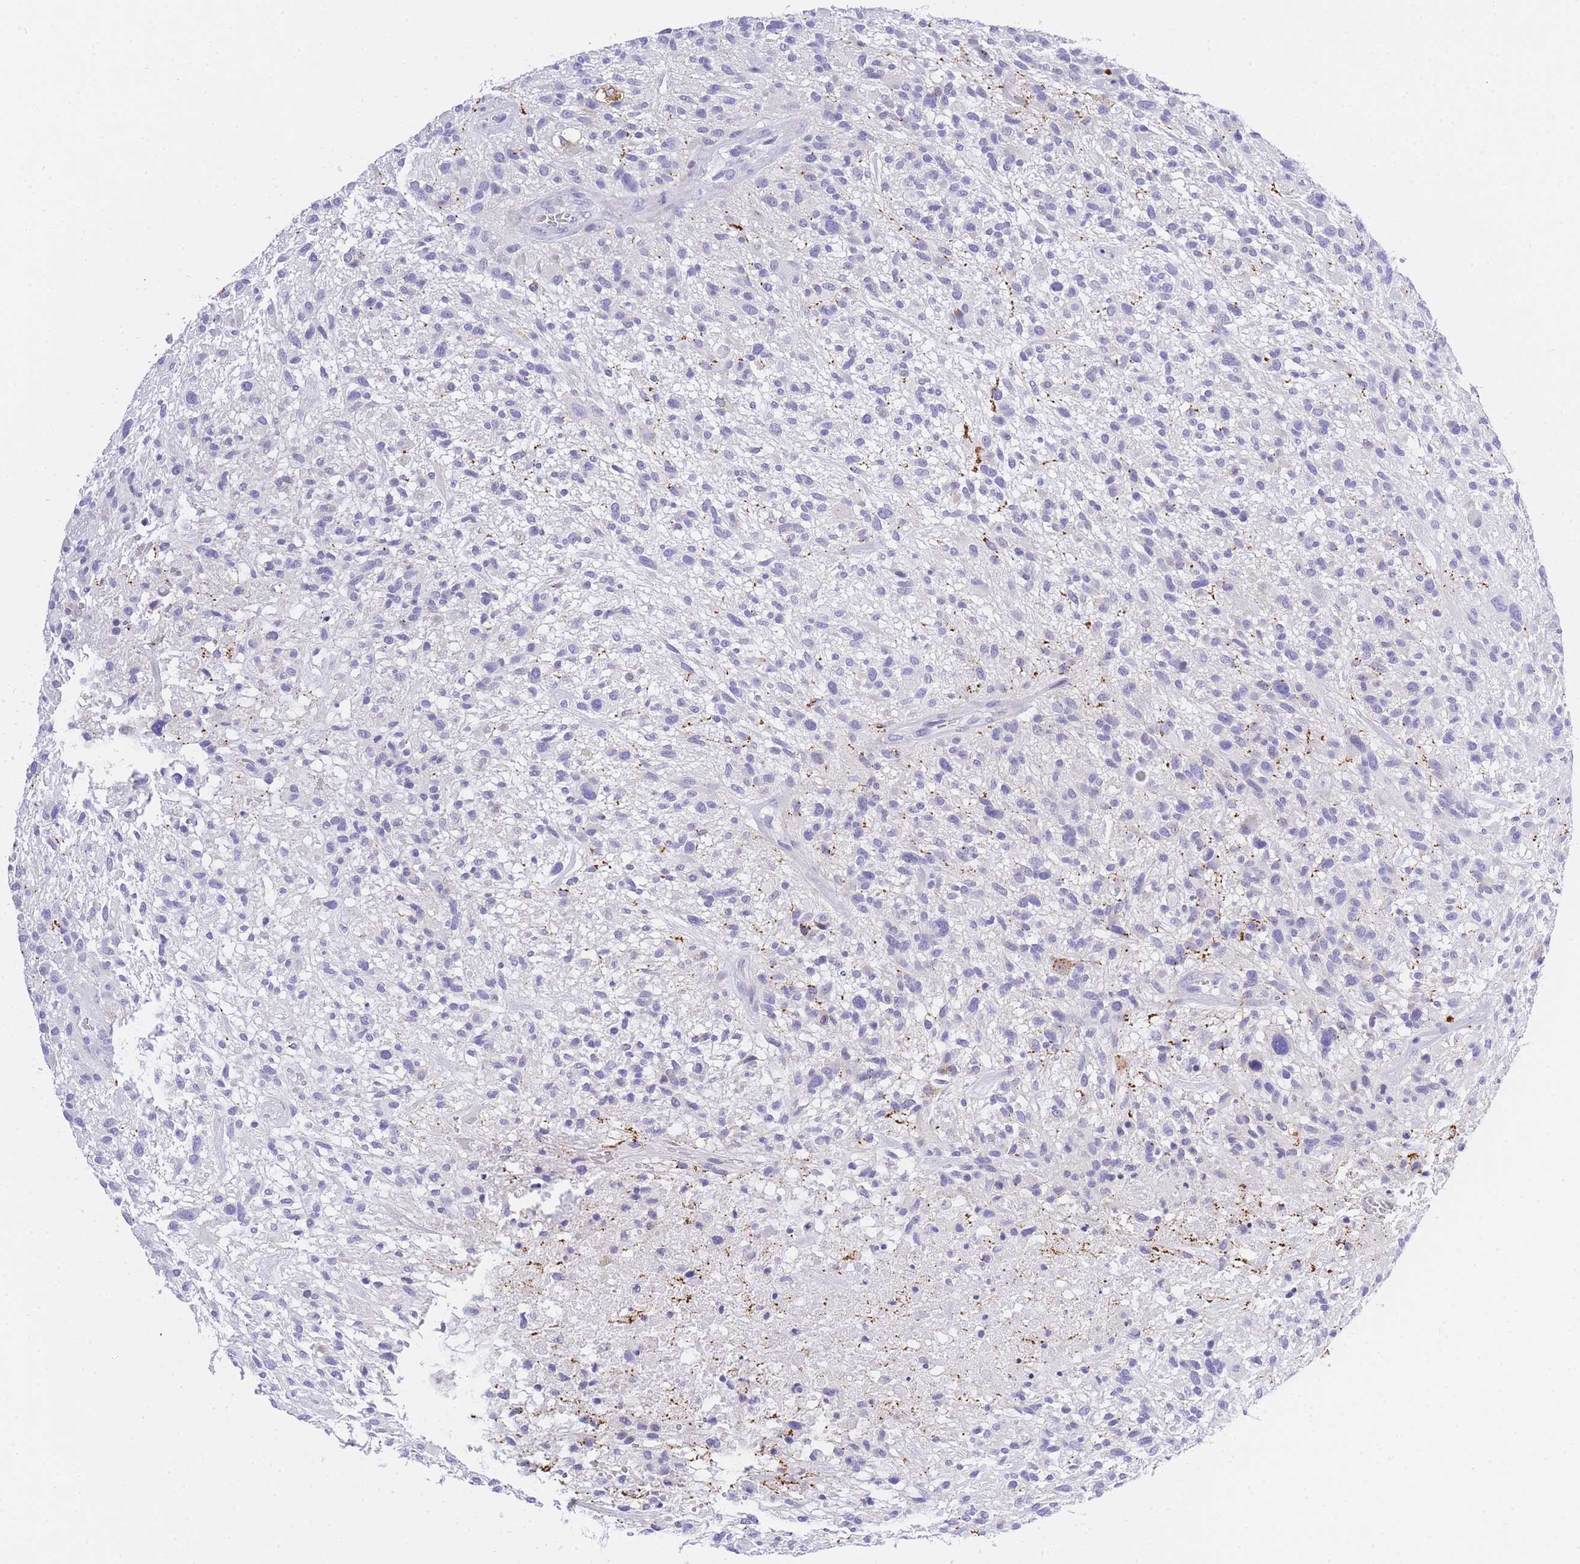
{"staining": {"intensity": "negative", "quantity": "none", "location": "none"}, "tissue": "glioma", "cell_type": "Tumor cells", "image_type": "cancer", "snomed": [{"axis": "morphology", "description": "Glioma, malignant, High grade"}, {"axis": "topography", "description": "Brain"}], "caption": "Protein analysis of glioma exhibits no significant staining in tumor cells.", "gene": "TIFAB", "patient": {"sex": "male", "age": 47}}